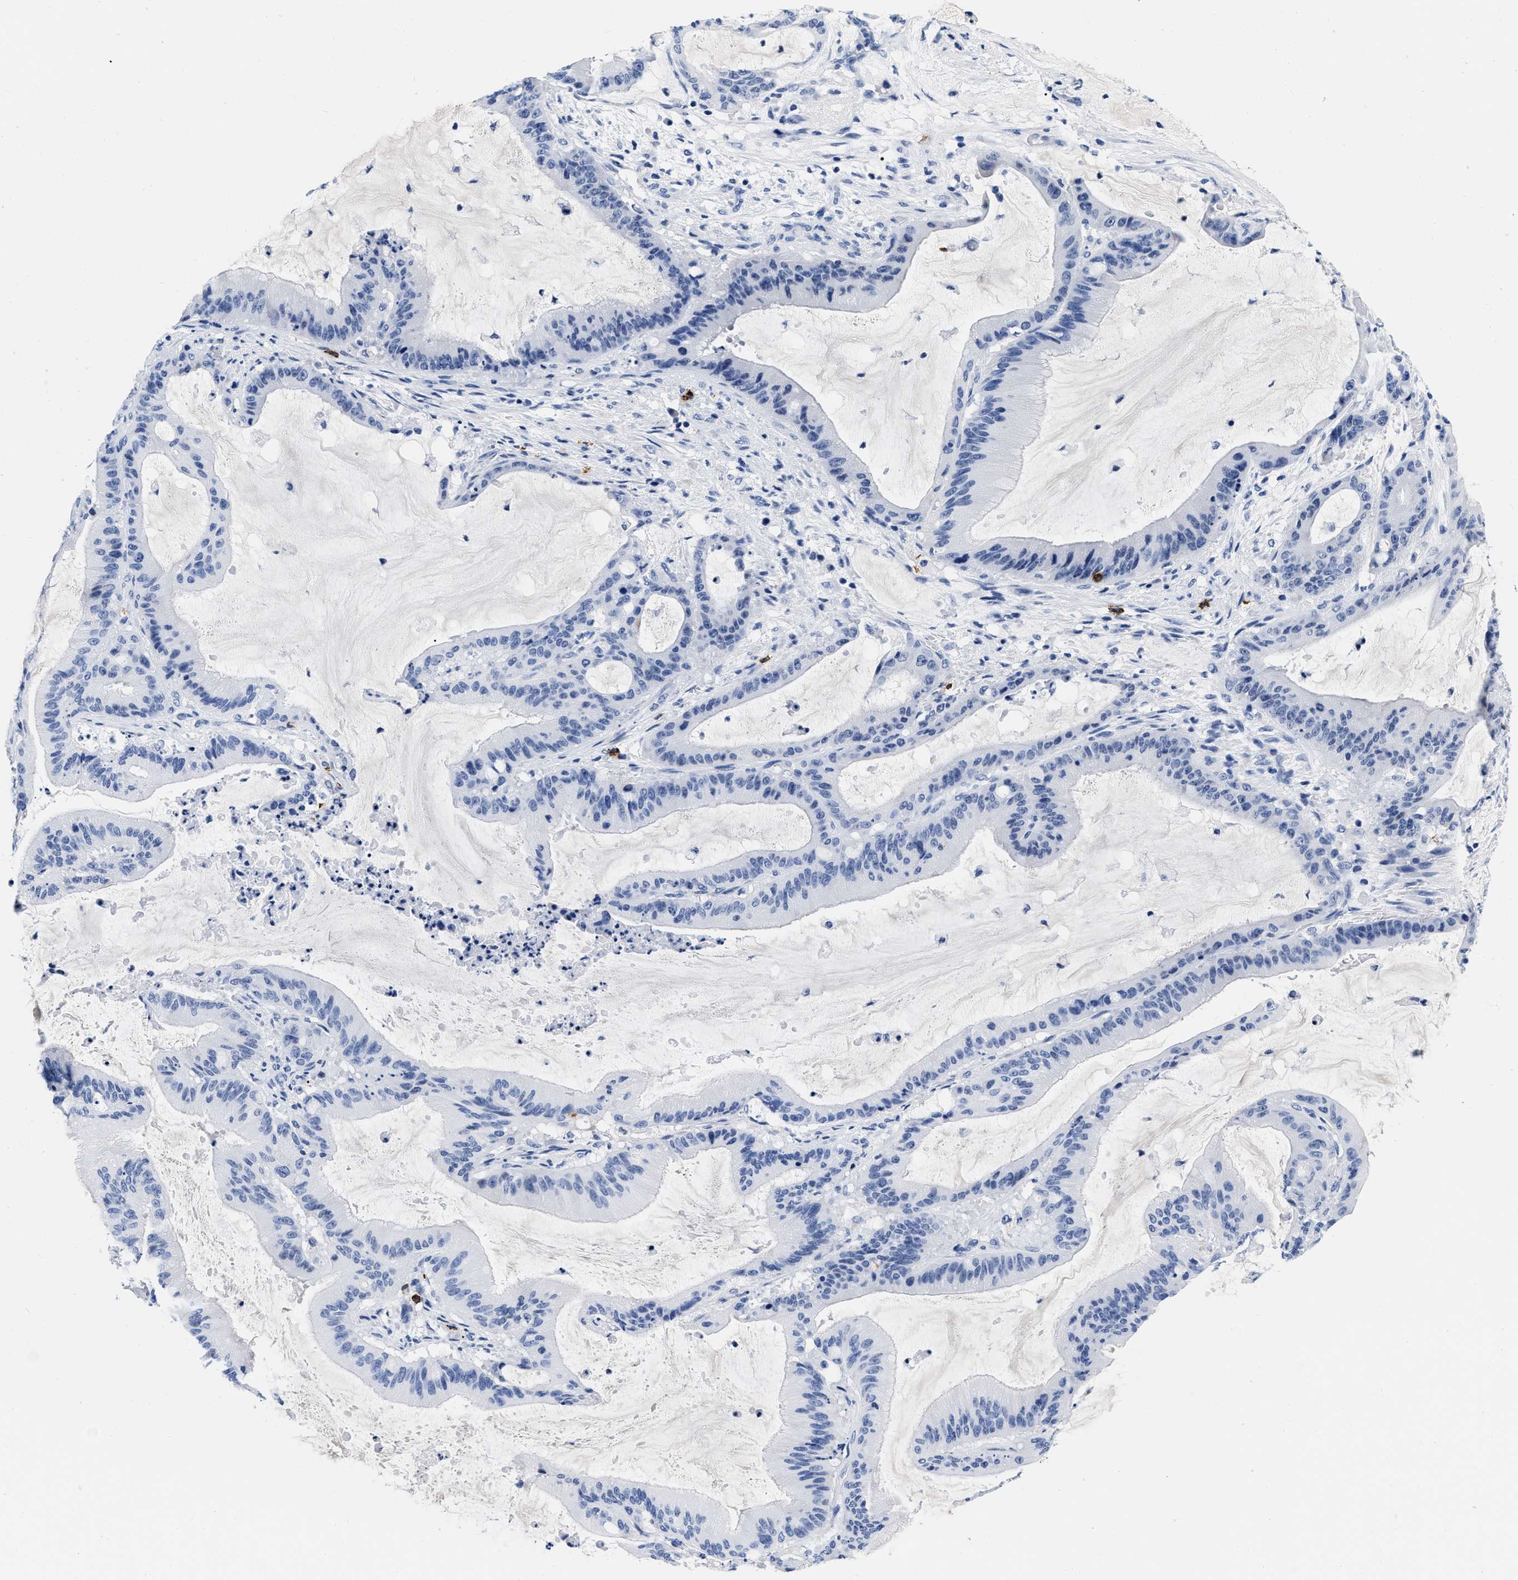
{"staining": {"intensity": "negative", "quantity": "none", "location": "none"}, "tissue": "liver cancer", "cell_type": "Tumor cells", "image_type": "cancer", "snomed": [{"axis": "morphology", "description": "Normal tissue, NOS"}, {"axis": "morphology", "description": "Cholangiocarcinoma"}, {"axis": "topography", "description": "Liver"}, {"axis": "topography", "description": "Peripheral nerve tissue"}], "caption": "Immunohistochemistry histopathology image of liver cancer stained for a protein (brown), which displays no positivity in tumor cells.", "gene": "CER1", "patient": {"sex": "female", "age": 73}}